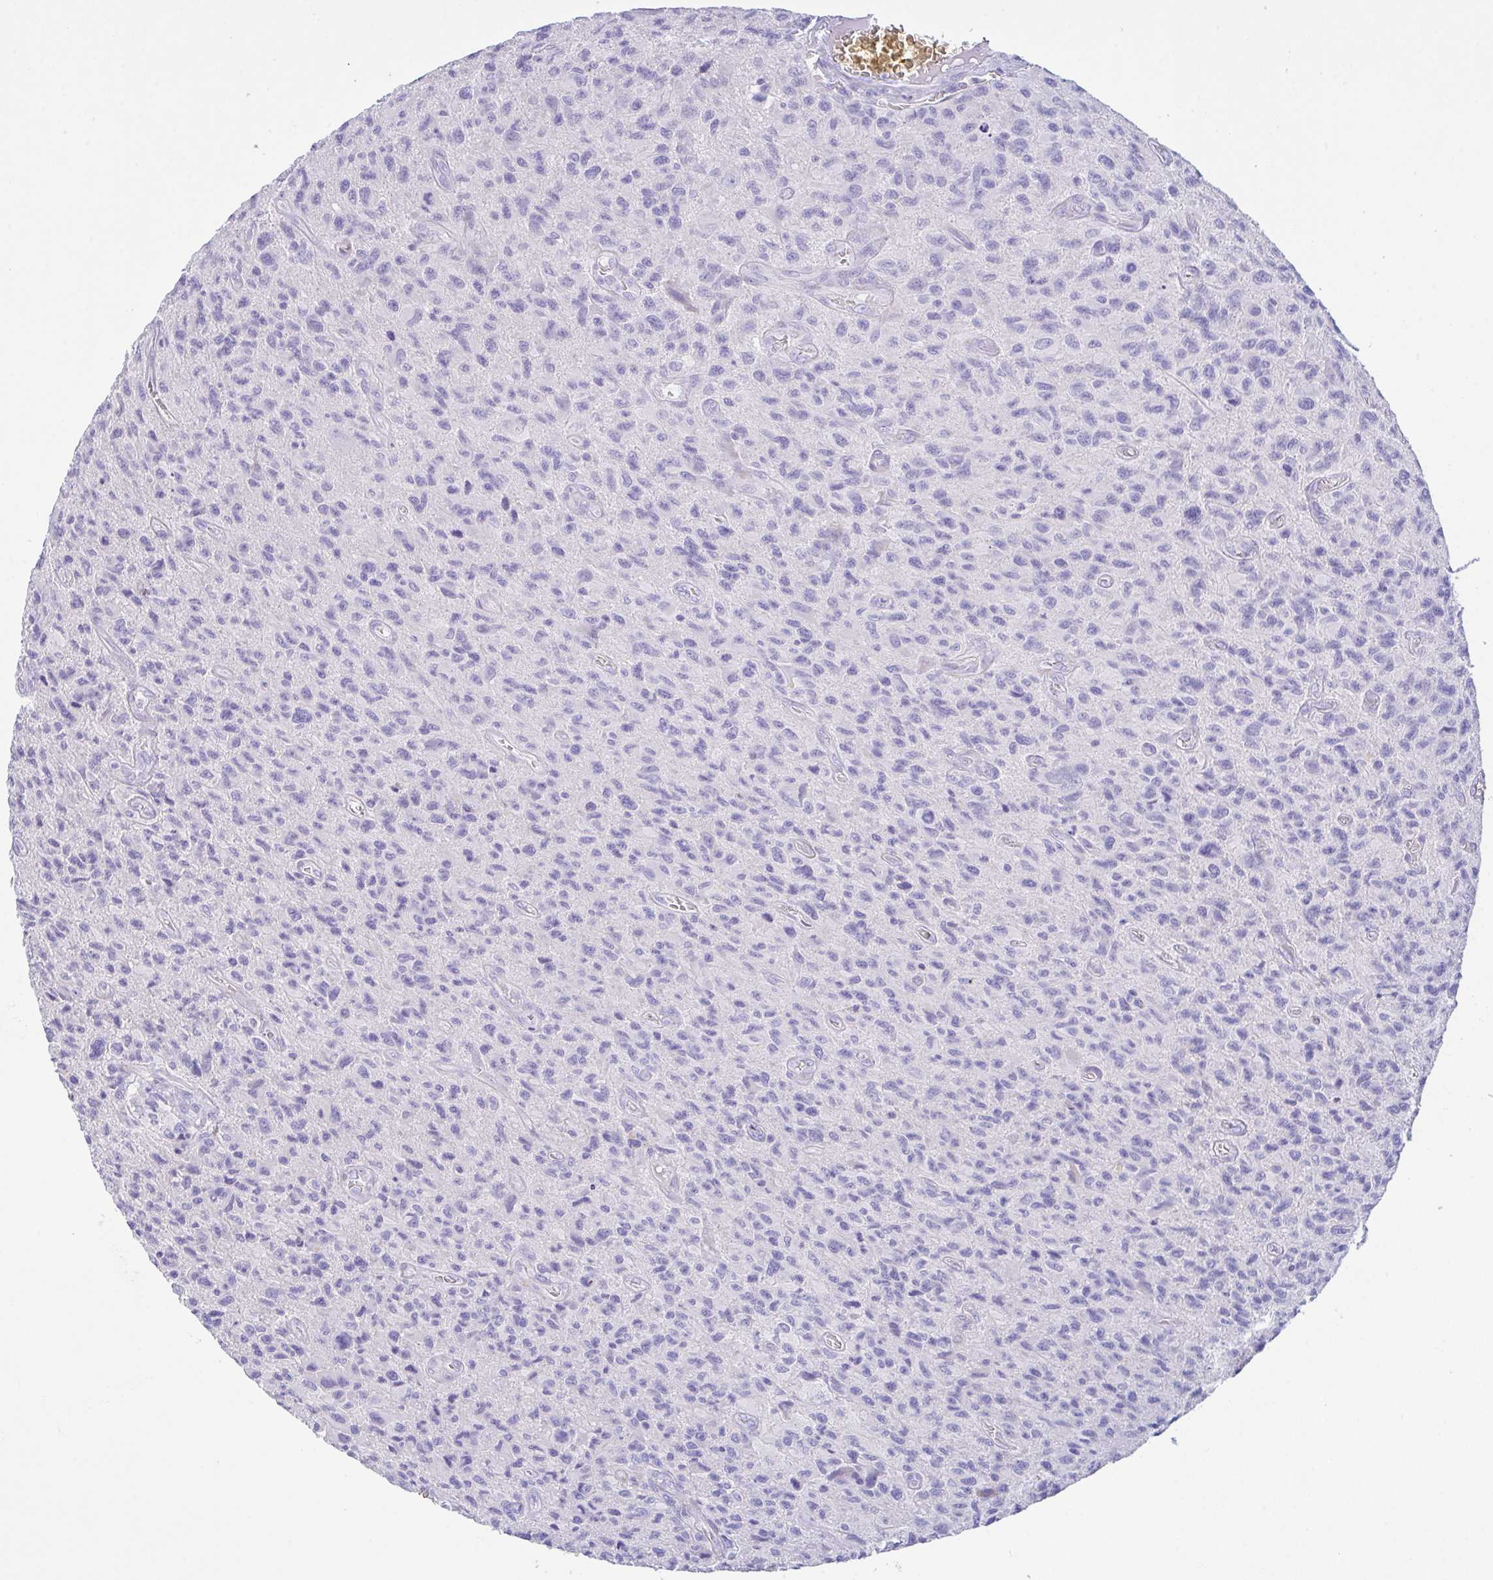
{"staining": {"intensity": "negative", "quantity": "none", "location": "none"}, "tissue": "glioma", "cell_type": "Tumor cells", "image_type": "cancer", "snomed": [{"axis": "morphology", "description": "Glioma, malignant, High grade"}, {"axis": "topography", "description": "Brain"}], "caption": "IHC of human high-grade glioma (malignant) demonstrates no positivity in tumor cells. Brightfield microscopy of IHC stained with DAB (brown) and hematoxylin (blue), captured at high magnification.", "gene": "FBXL20", "patient": {"sex": "male", "age": 76}}